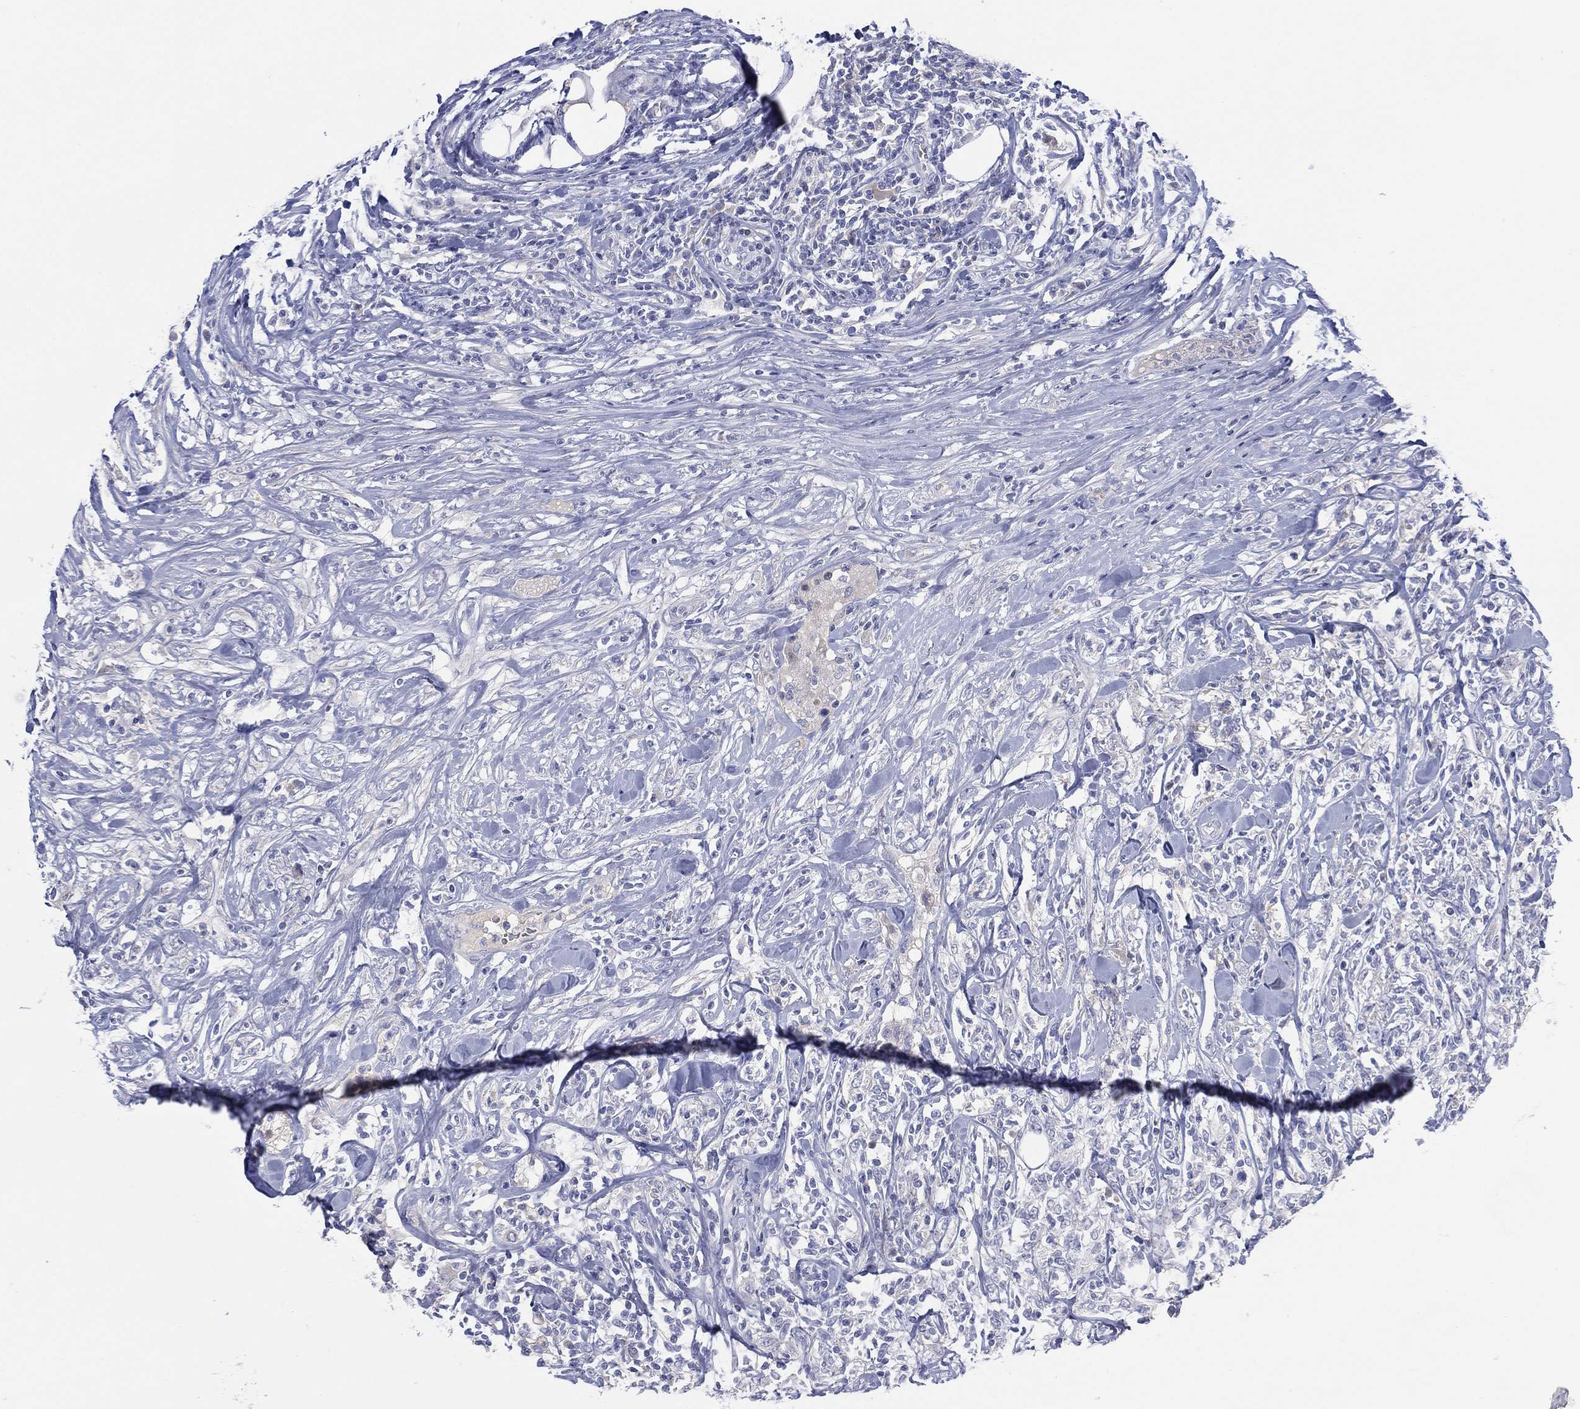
{"staining": {"intensity": "negative", "quantity": "none", "location": "none"}, "tissue": "lymphoma", "cell_type": "Tumor cells", "image_type": "cancer", "snomed": [{"axis": "morphology", "description": "Malignant lymphoma, non-Hodgkin's type, High grade"}, {"axis": "topography", "description": "Lymph node"}], "caption": "Immunohistochemical staining of human high-grade malignant lymphoma, non-Hodgkin's type reveals no significant positivity in tumor cells. (Stains: DAB (3,3'-diaminobenzidine) IHC with hematoxylin counter stain, Microscopy: brightfield microscopy at high magnification).", "gene": "CYP2D6", "patient": {"sex": "female", "age": 84}}